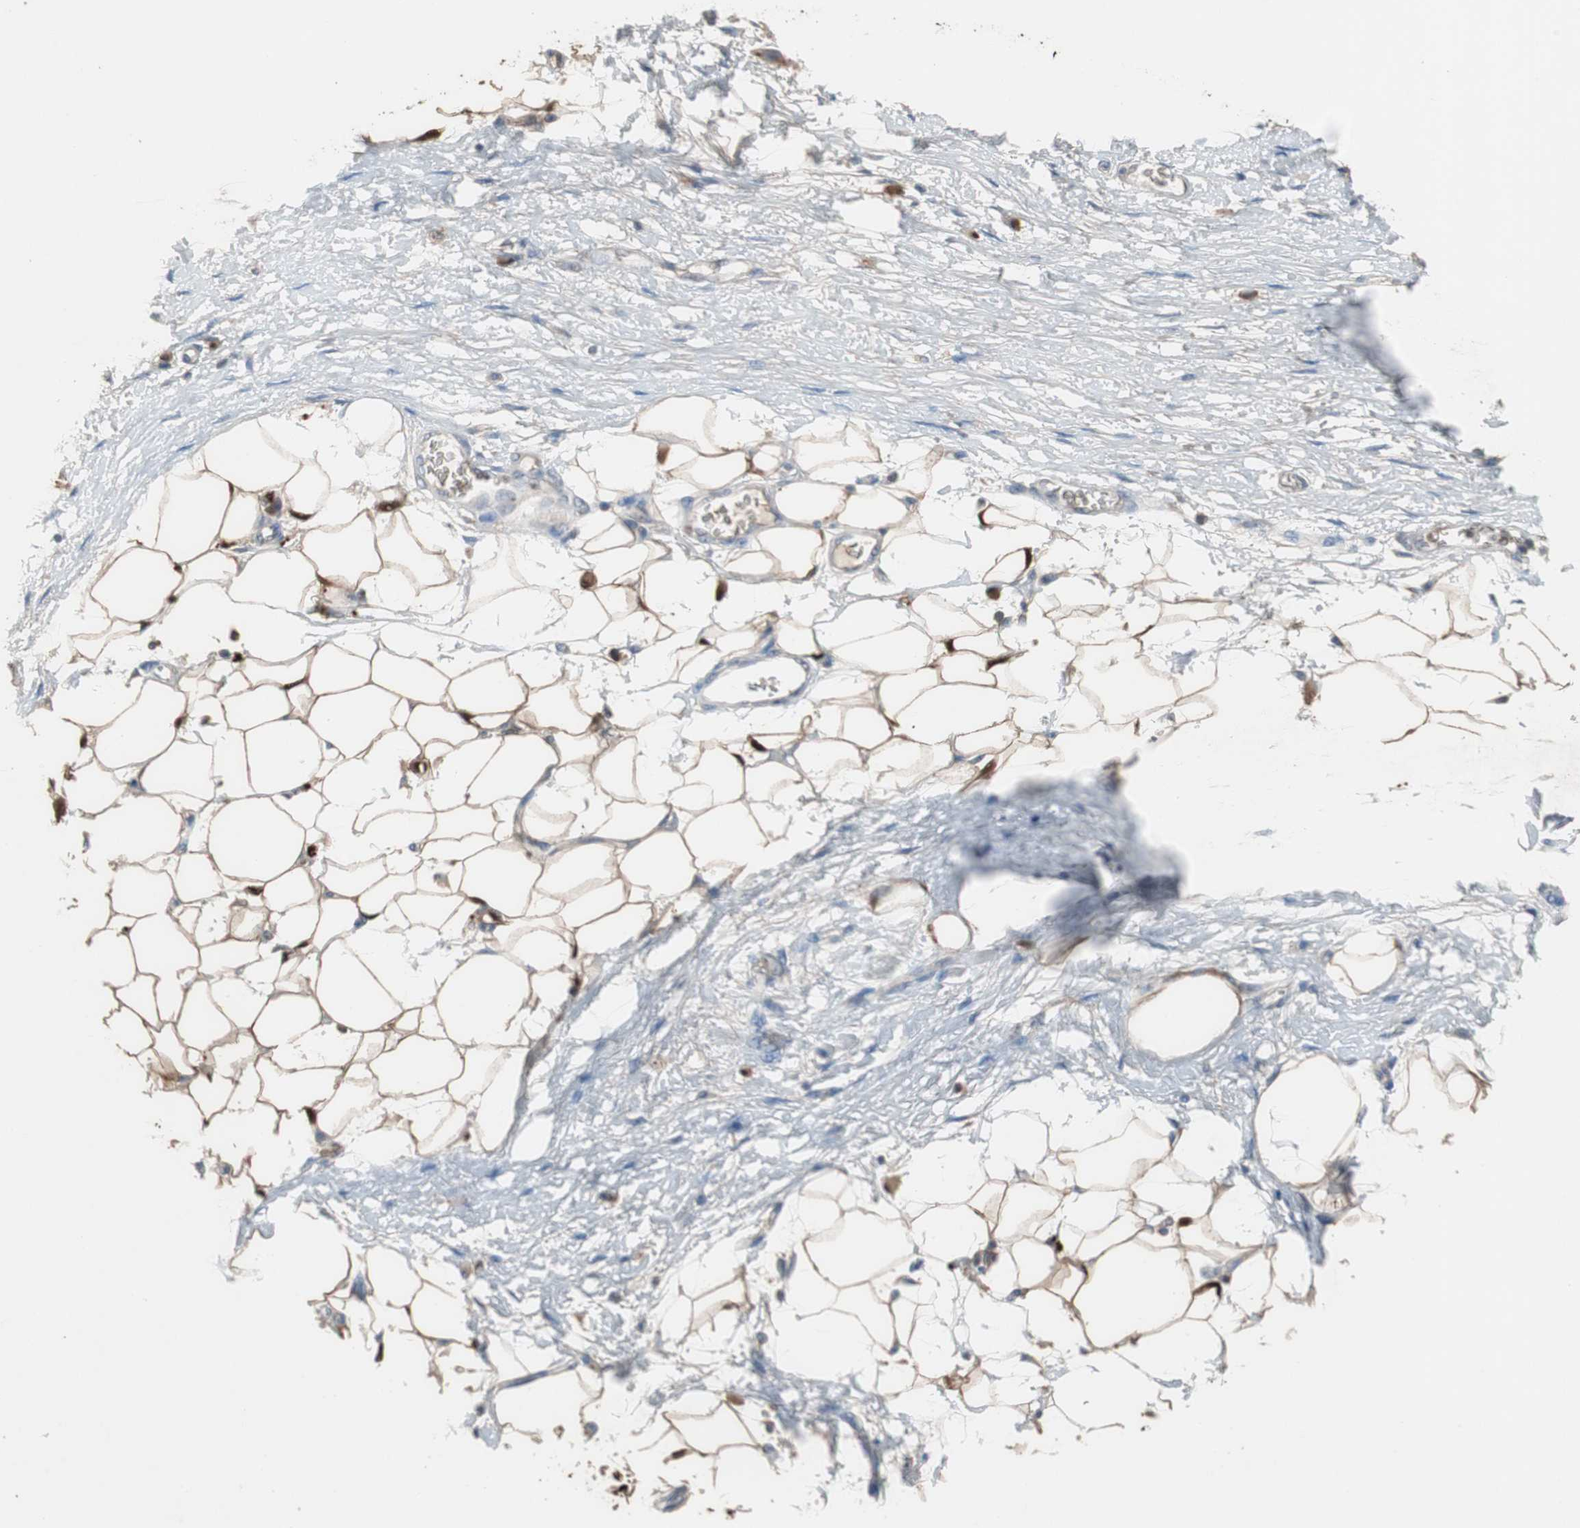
{"staining": {"intensity": "moderate", "quantity": ">75%", "location": "cytoplasmic/membranous,nuclear"}, "tissue": "adipose tissue", "cell_type": "Adipocytes", "image_type": "normal", "snomed": [{"axis": "morphology", "description": "Normal tissue, NOS"}, {"axis": "morphology", "description": "Urothelial carcinoma, High grade"}, {"axis": "topography", "description": "Vascular tissue"}, {"axis": "topography", "description": "Urinary bladder"}], "caption": "A histopathology image showing moderate cytoplasmic/membranous,nuclear expression in approximately >75% of adipocytes in normal adipose tissue, as visualized by brown immunohistochemical staining.", "gene": "CALB2", "patient": {"sex": "female", "age": 56}}